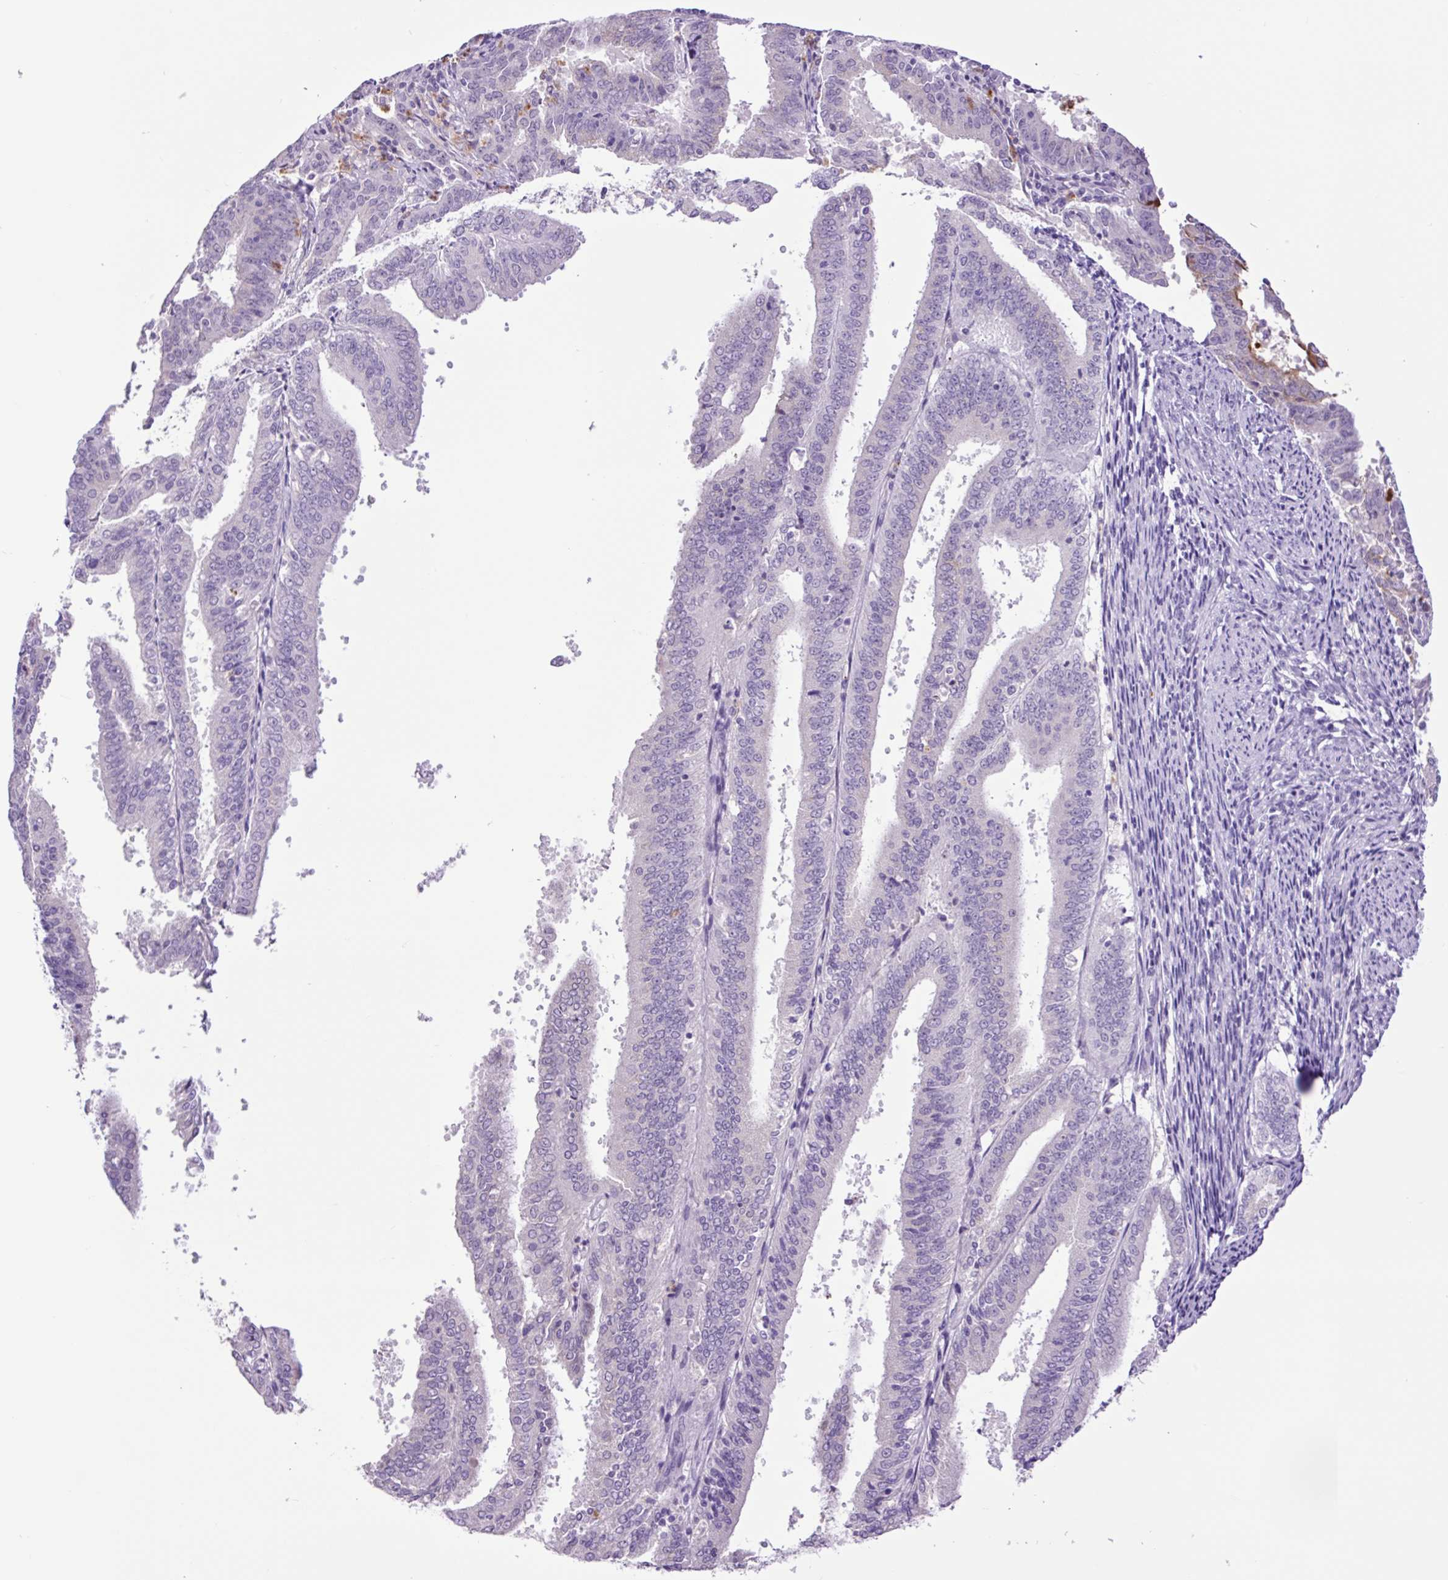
{"staining": {"intensity": "negative", "quantity": "none", "location": "none"}, "tissue": "endometrial cancer", "cell_type": "Tumor cells", "image_type": "cancer", "snomed": [{"axis": "morphology", "description": "Adenocarcinoma, NOS"}, {"axis": "topography", "description": "Endometrium"}], "caption": "This is a micrograph of IHC staining of endometrial cancer (adenocarcinoma), which shows no positivity in tumor cells. The staining is performed using DAB brown chromogen with nuclei counter-stained in using hematoxylin.", "gene": "MFSD3", "patient": {"sex": "female", "age": 63}}